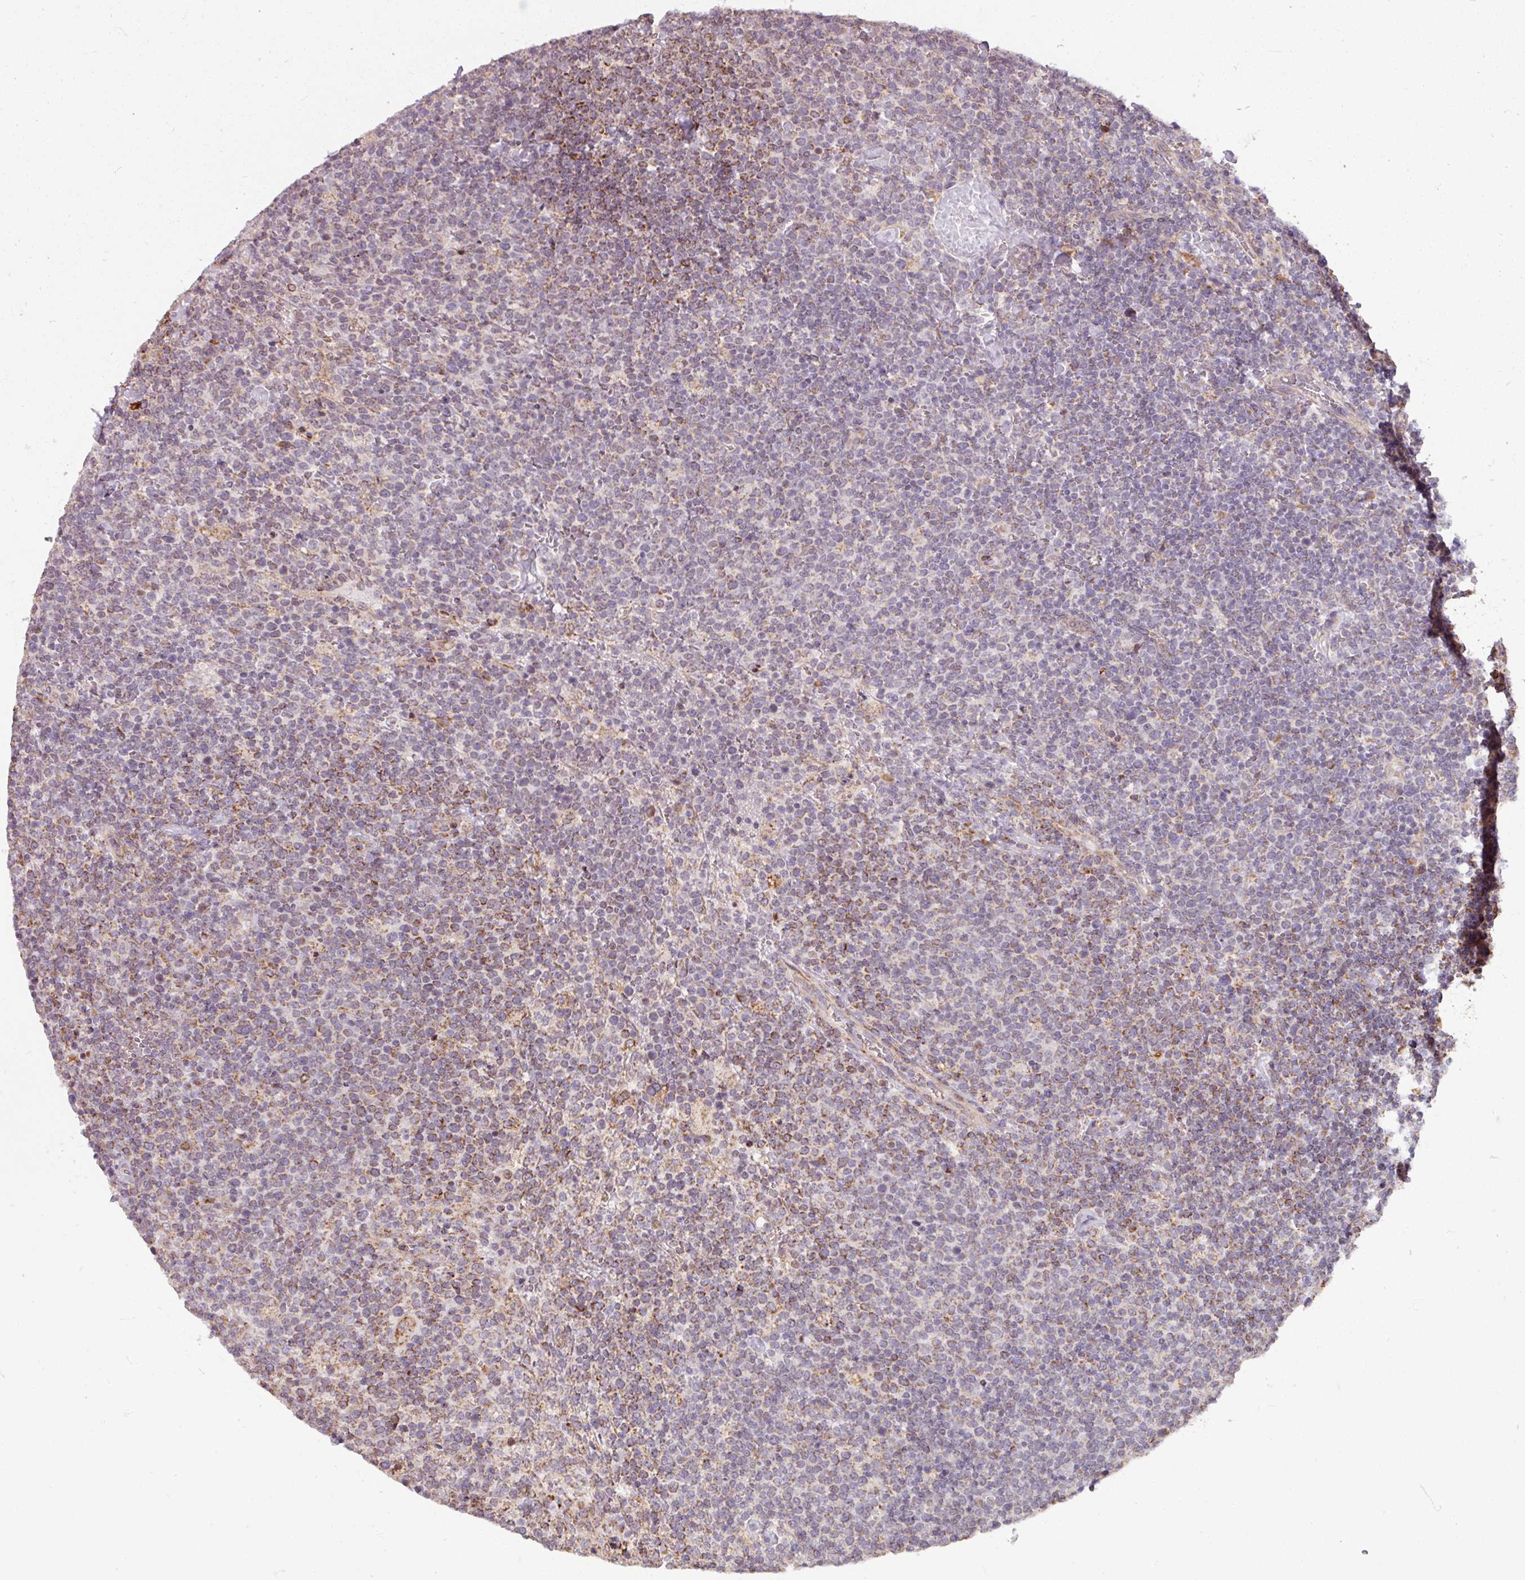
{"staining": {"intensity": "moderate", "quantity": "<25%", "location": "cytoplasmic/membranous"}, "tissue": "lymphoma", "cell_type": "Tumor cells", "image_type": "cancer", "snomed": [{"axis": "morphology", "description": "Malignant lymphoma, non-Hodgkin's type, High grade"}, {"axis": "topography", "description": "Lymph node"}], "caption": "Lymphoma was stained to show a protein in brown. There is low levels of moderate cytoplasmic/membranous expression in approximately <25% of tumor cells. The staining was performed using DAB (3,3'-diaminobenzidine) to visualize the protein expression in brown, while the nuclei were stained in blue with hematoxylin (Magnification: 20x).", "gene": "MAGT1", "patient": {"sex": "male", "age": 61}}